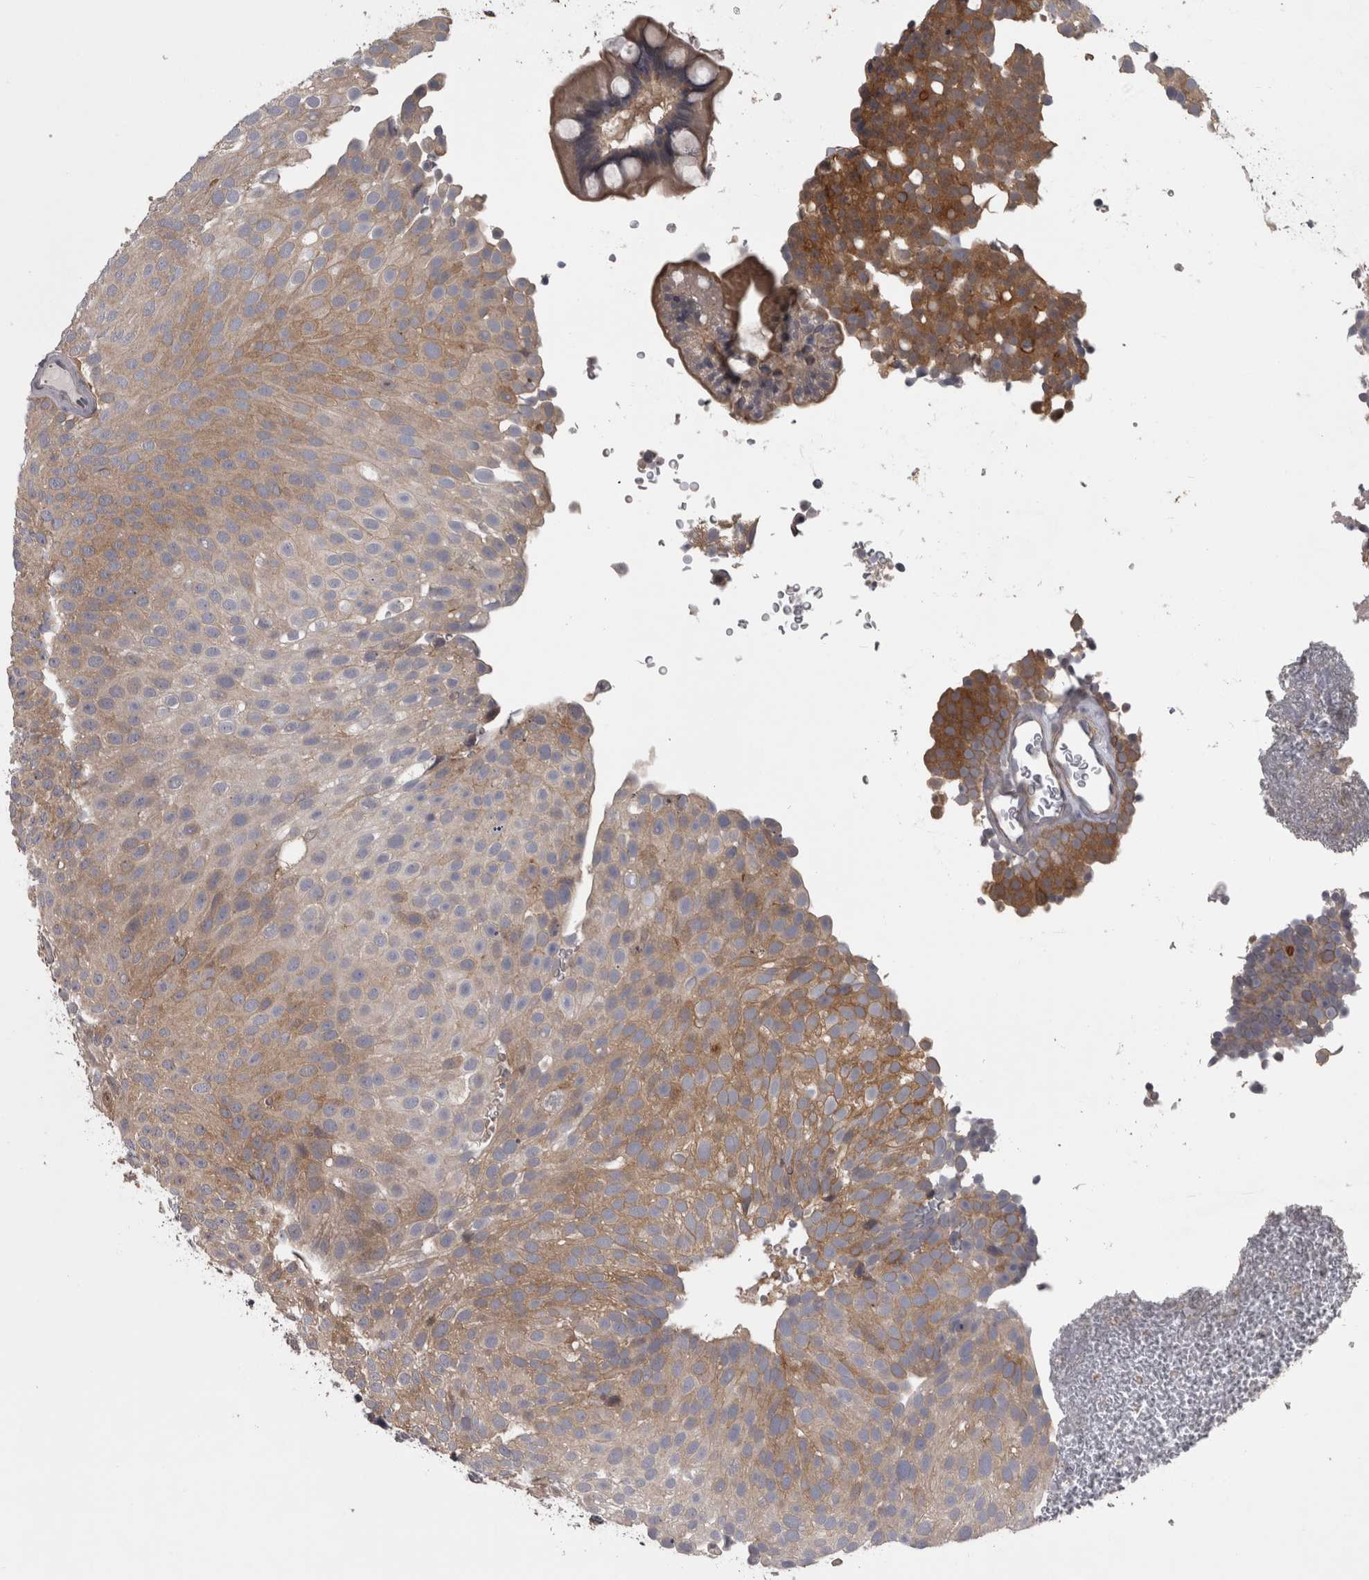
{"staining": {"intensity": "moderate", "quantity": "25%-75%", "location": "cytoplasmic/membranous"}, "tissue": "urothelial cancer", "cell_type": "Tumor cells", "image_type": "cancer", "snomed": [{"axis": "morphology", "description": "Urothelial carcinoma, Low grade"}, {"axis": "topography", "description": "Urinary bladder"}], "caption": "Immunohistochemistry (DAB (3,3'-diaminobenzidine)) staining of human urothelial cancer reveals moderate cytoplasmic/membranous protein positivity in approximately 25%-75% of tumor cells.", "gene": "PRKCI", "patient": {"sex": "male", "age": 78}}